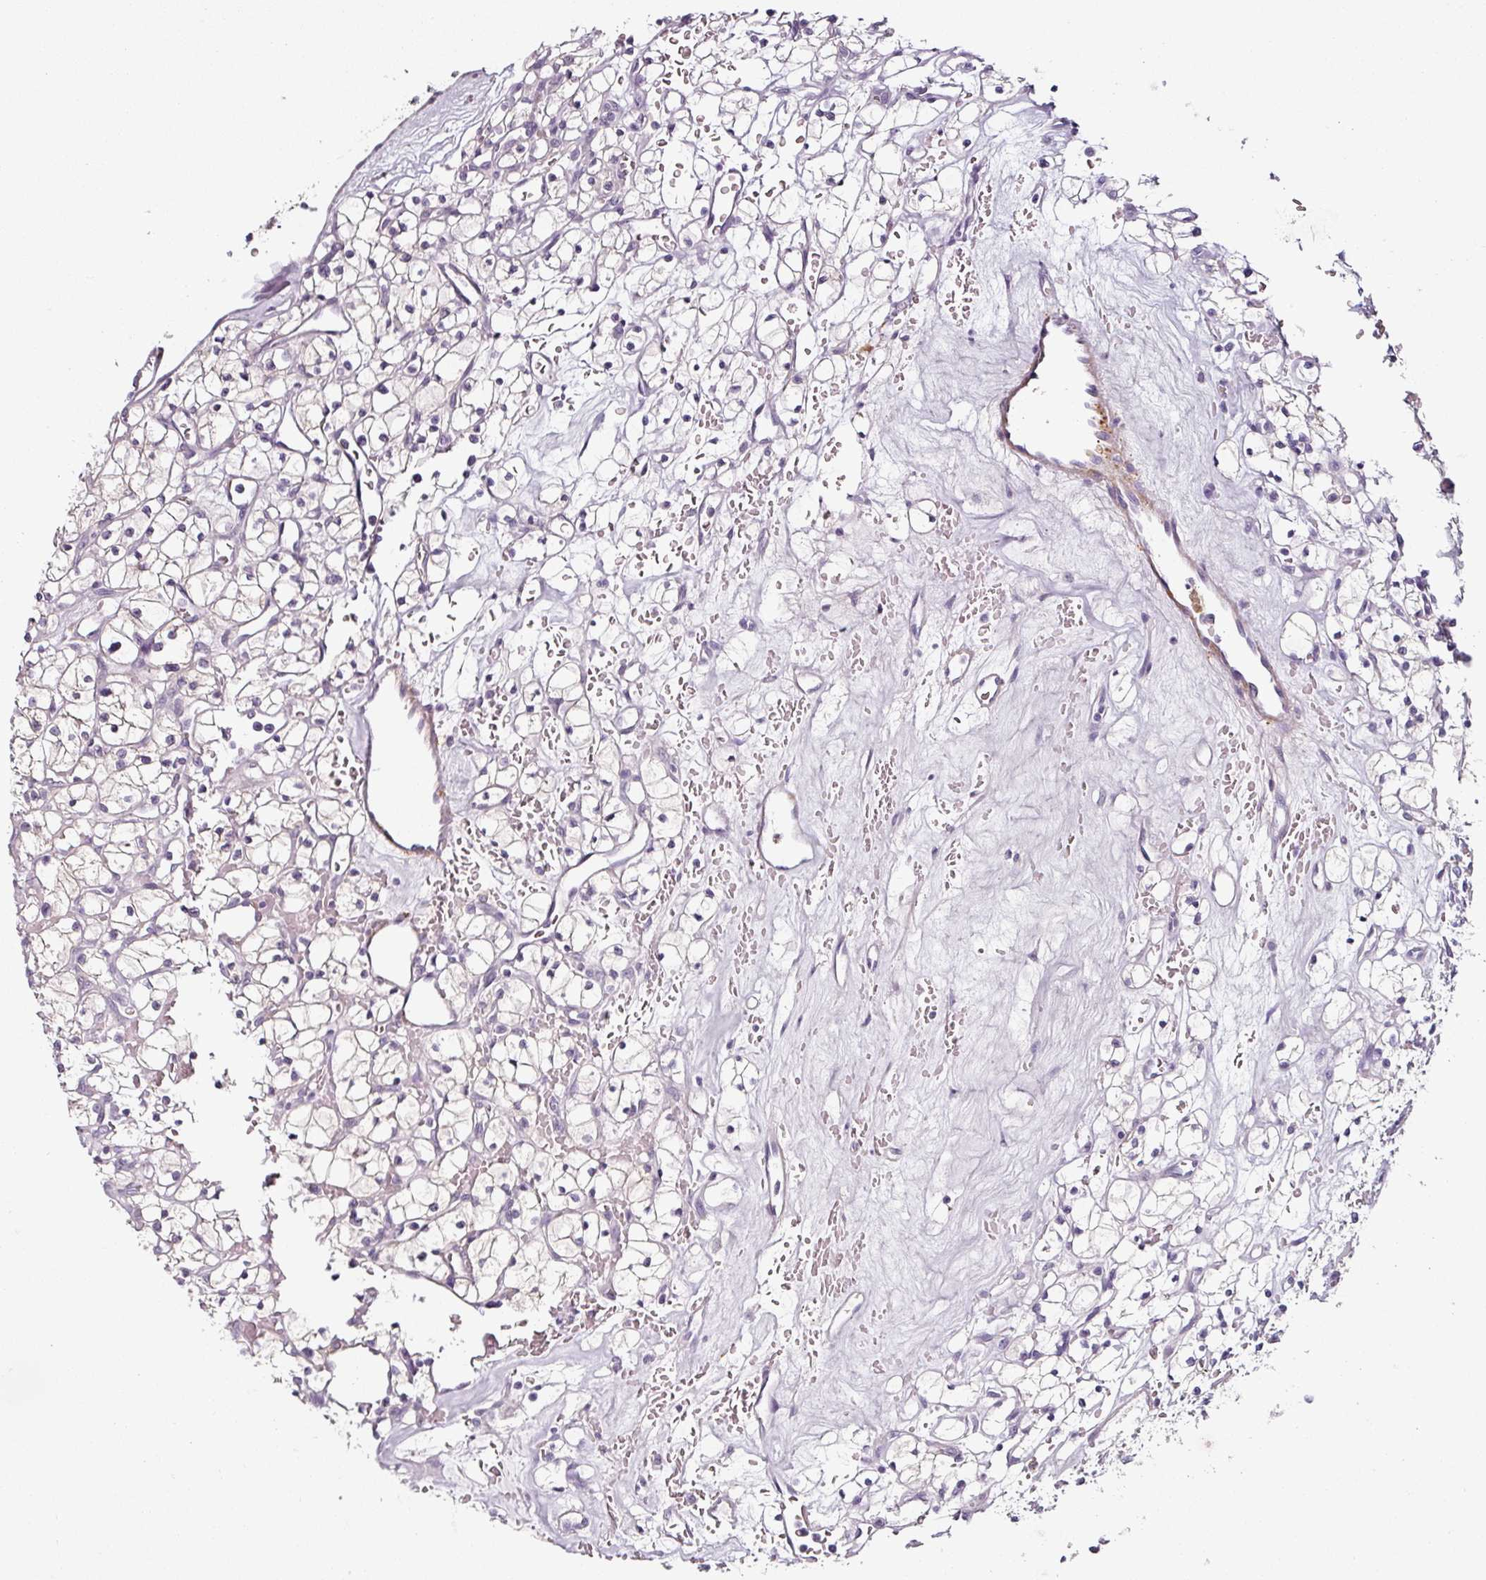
{"staining": {"intensity": "negative", "quantity": "none", "location": "none"}, "tissue": "renal cancer", "cell_type": "Tumor cells", "image_type": "cancer", "snomed": [{"axis": "morphology", "description": "Adenocarcinoma, NOS"}, {"axis": "topography", "description": "Kidney"}], "caption": "This is a photomicrograph of immunohistochemistry (IHC) staining of renal adenocarcinoma, which shows no expression in tumor cells. (DAB immunohistochemistry (IHC) visualized using brightfield microscopy, high magnification).", "gene": "CAP2", "patient": {"sex": "female", "age": 64}}